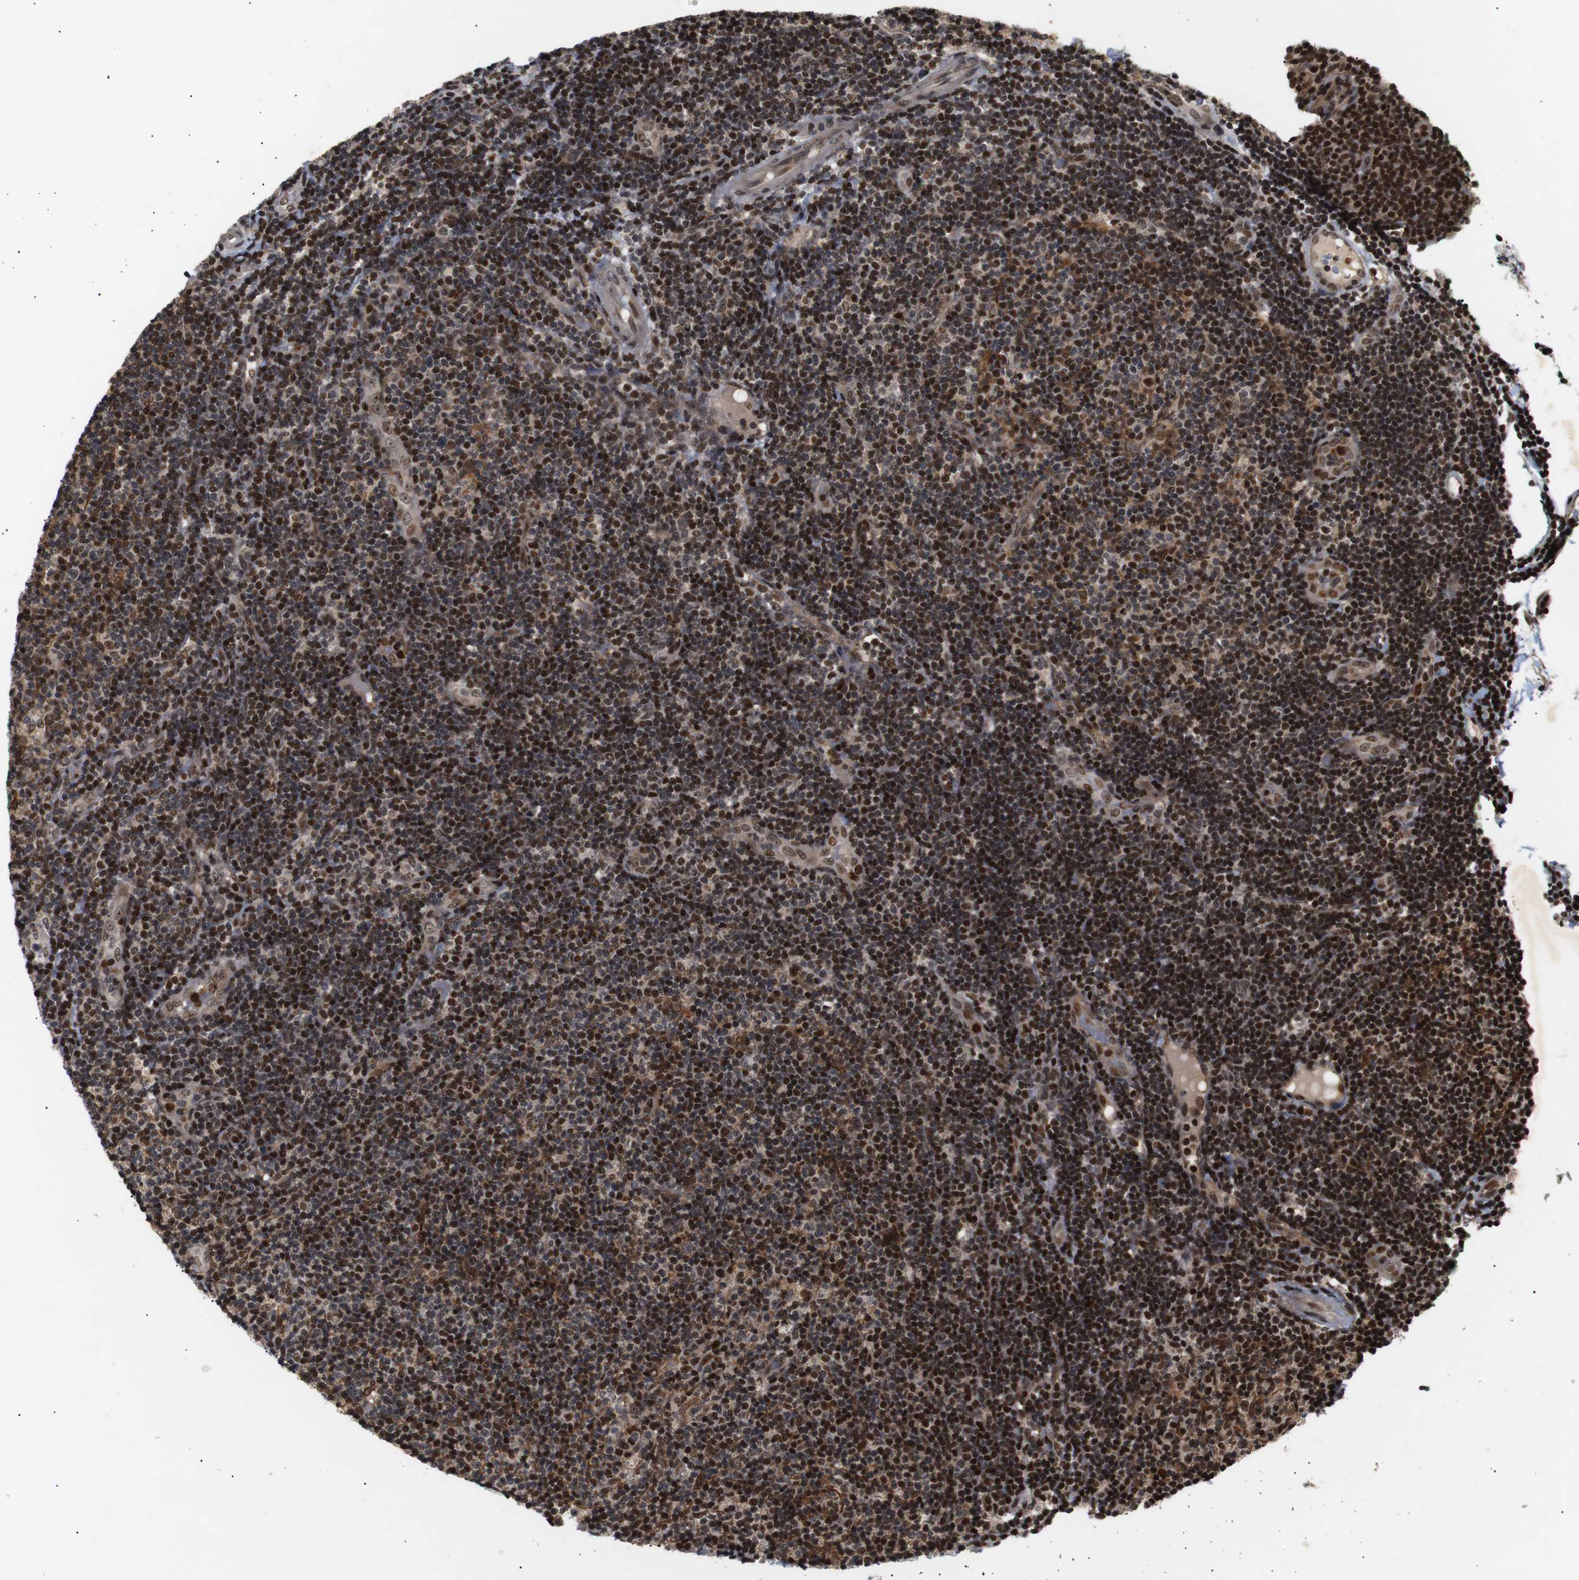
{"staining": {"intensity": "strong", "quantity": ">75%", "location": "nuclear"}, "tissue": "lymphoma", "cell_type": "Tumor cells", "image_type": "cancer", "snomed": [{"axis": "morphology", "description": "Malignant lymphoma, non-Hodgkin's type, Low grade"}, {"axis": "topography", "description": "Lymph node"}], "caption": "Protein expression by immunohistochemistry (IHC) displays strong nuclear staining in about >75% of tumor cells in low-grade malignant lymphoma, non-Hodgkin's type.", "gene": "KIF23", "patient": {"sex": "male", "age": 83}}